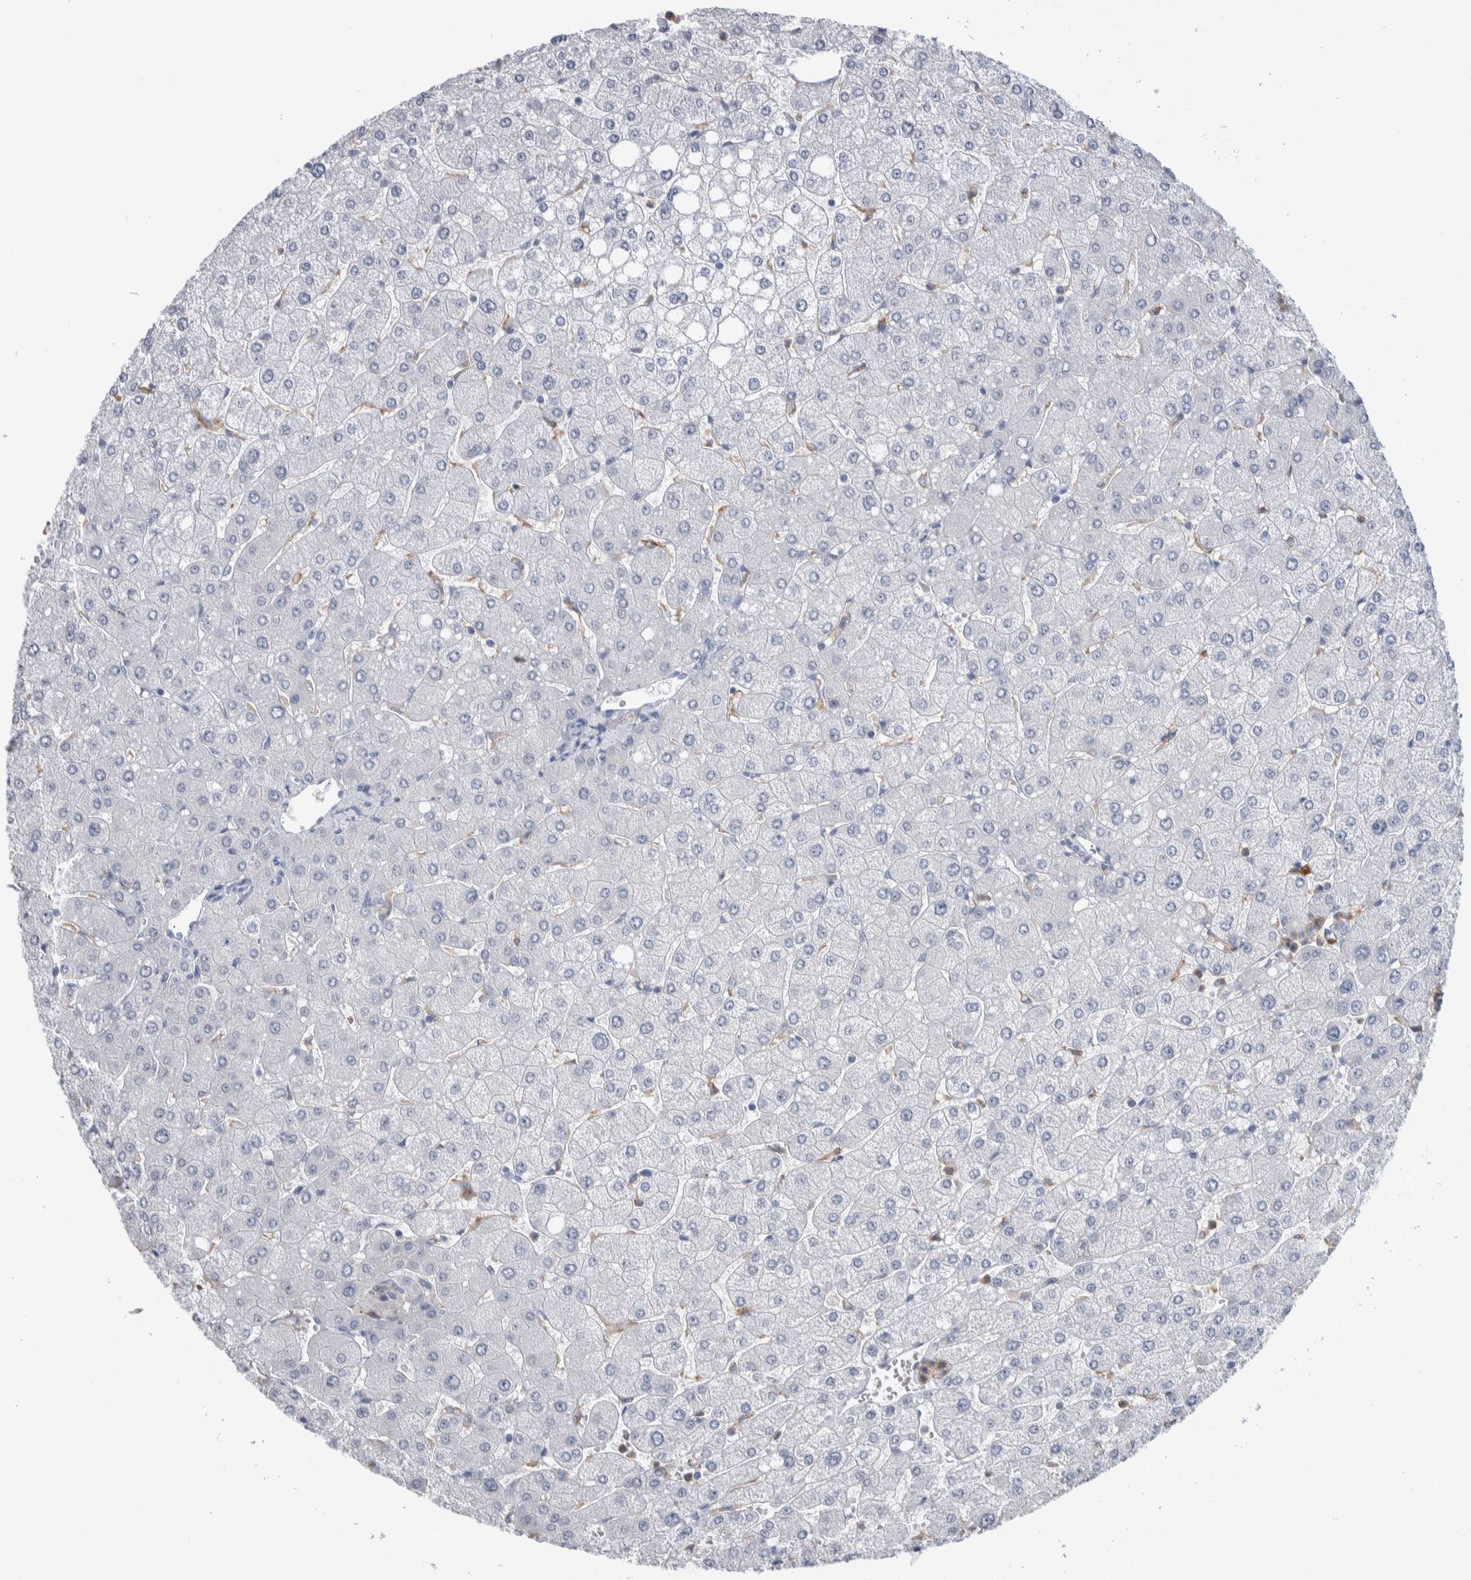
{"staining": {"intensity": "negative", "quantity": "none", "location": "none"}, "tissue": "liver", "cell_type": "Cholangiocytes", "image_type": "normal", "snomed": [{"axis": "morphology", "description": "Normal tissue, NOS"}, {"axis": "topography", "description": "Liver"}], "caption": "High magnification brightfield microscopy of unremarkable liver stained with DAB (brown) and counterstained with hematoxylin (blue): cholangiocytes show no significant positivity. (Brightfield microscopy of DAB (3,3'-diaminobenzidine) immunohistochemistry at high magnification).", "gene": "LURAP1L", "patient": {"sex": "male", "age": 55}}